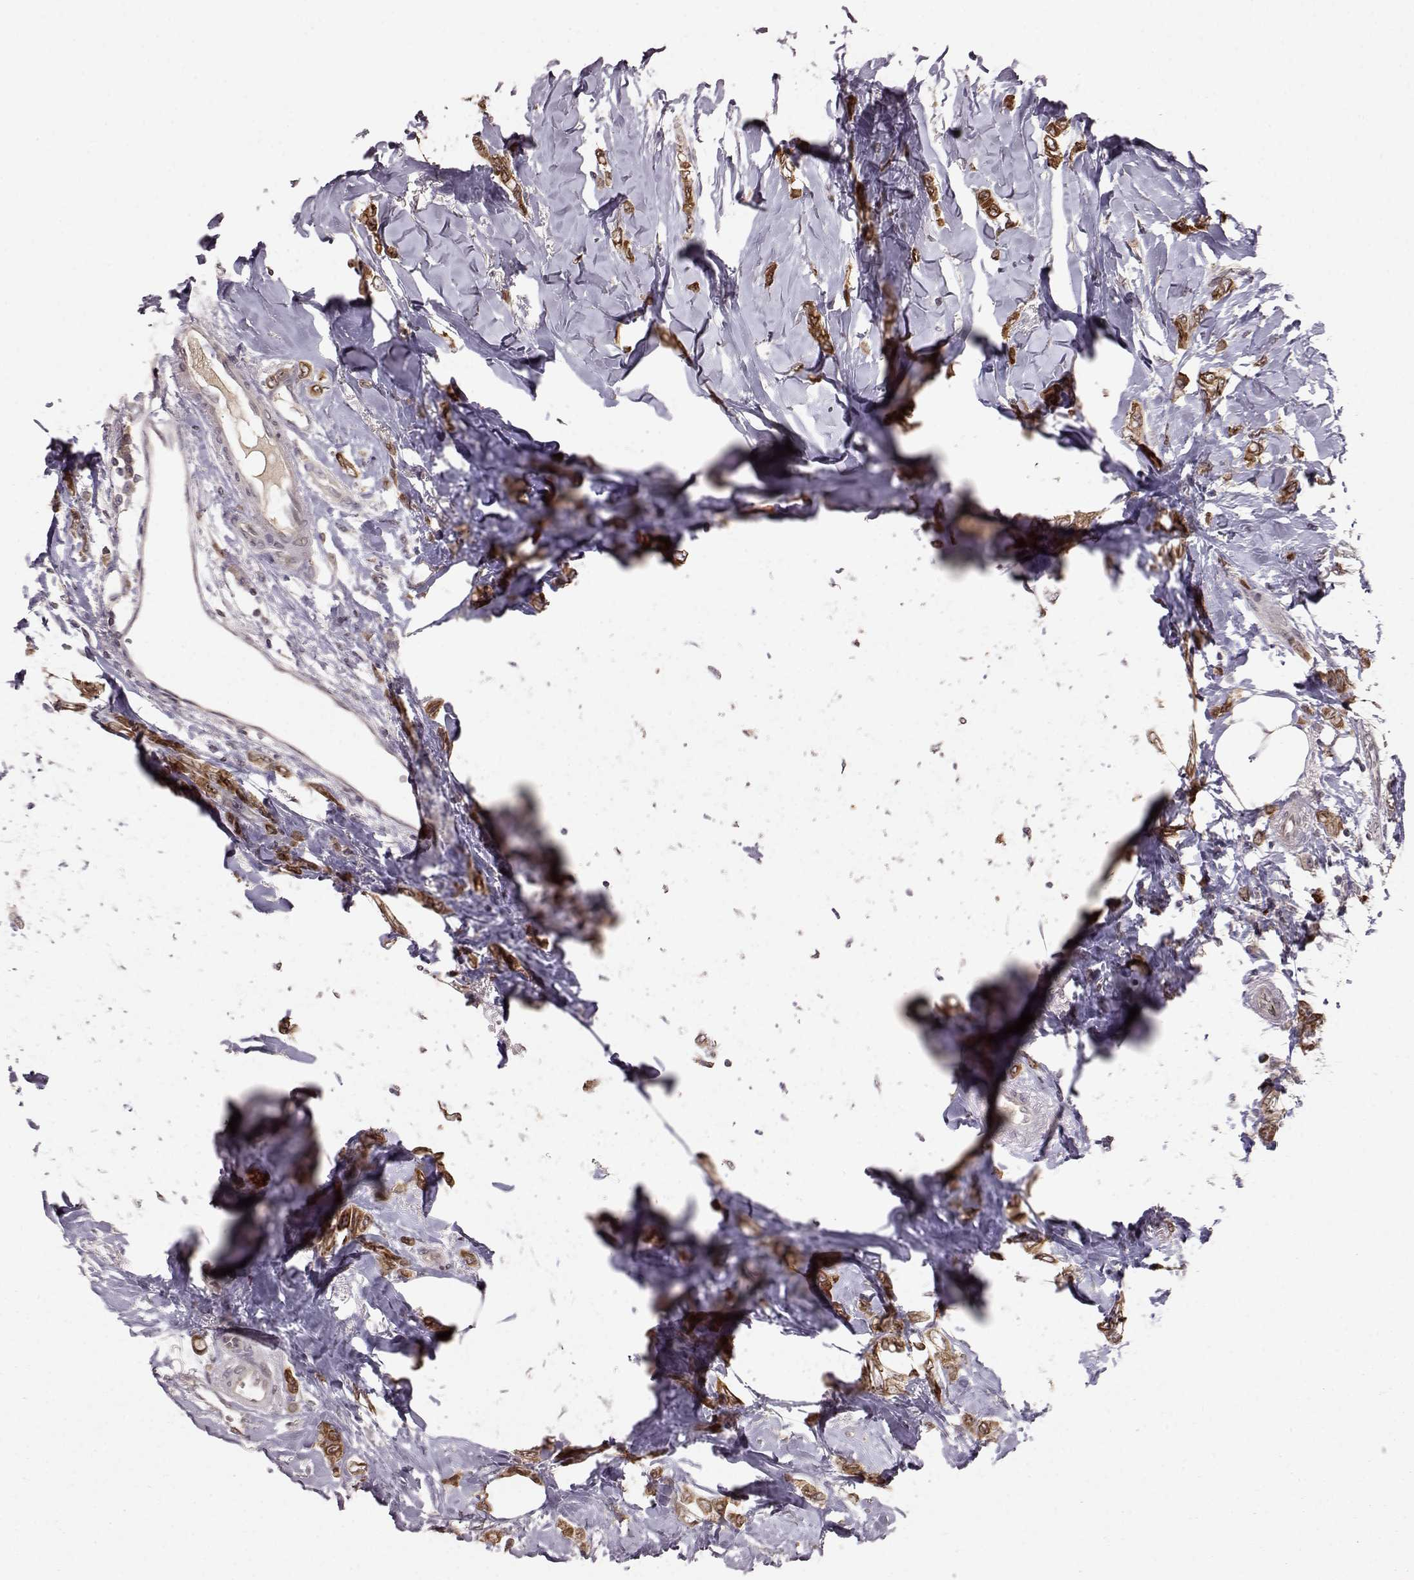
{"staining": {"intensity": "strong", "quantity": ">75%", "location": "cytoplasmic/membranous"}, "tissue": "breast cancer", "cell_type": "Tumor cells", "image_type": "cancer", "snomed": [{"axis": "morphology", "description": "Lobular carcinoma"}, {"axis": "topography", "description": "Breast"}], "caption": "Brown immunohistochemical staining in lobular carcinoma (breast) displays strong cytoplasmic/membranous staining in approximately >75% of tumor cells.", "gene": "ELOVL5", "patient": {"sex": "female", "age": 66}}